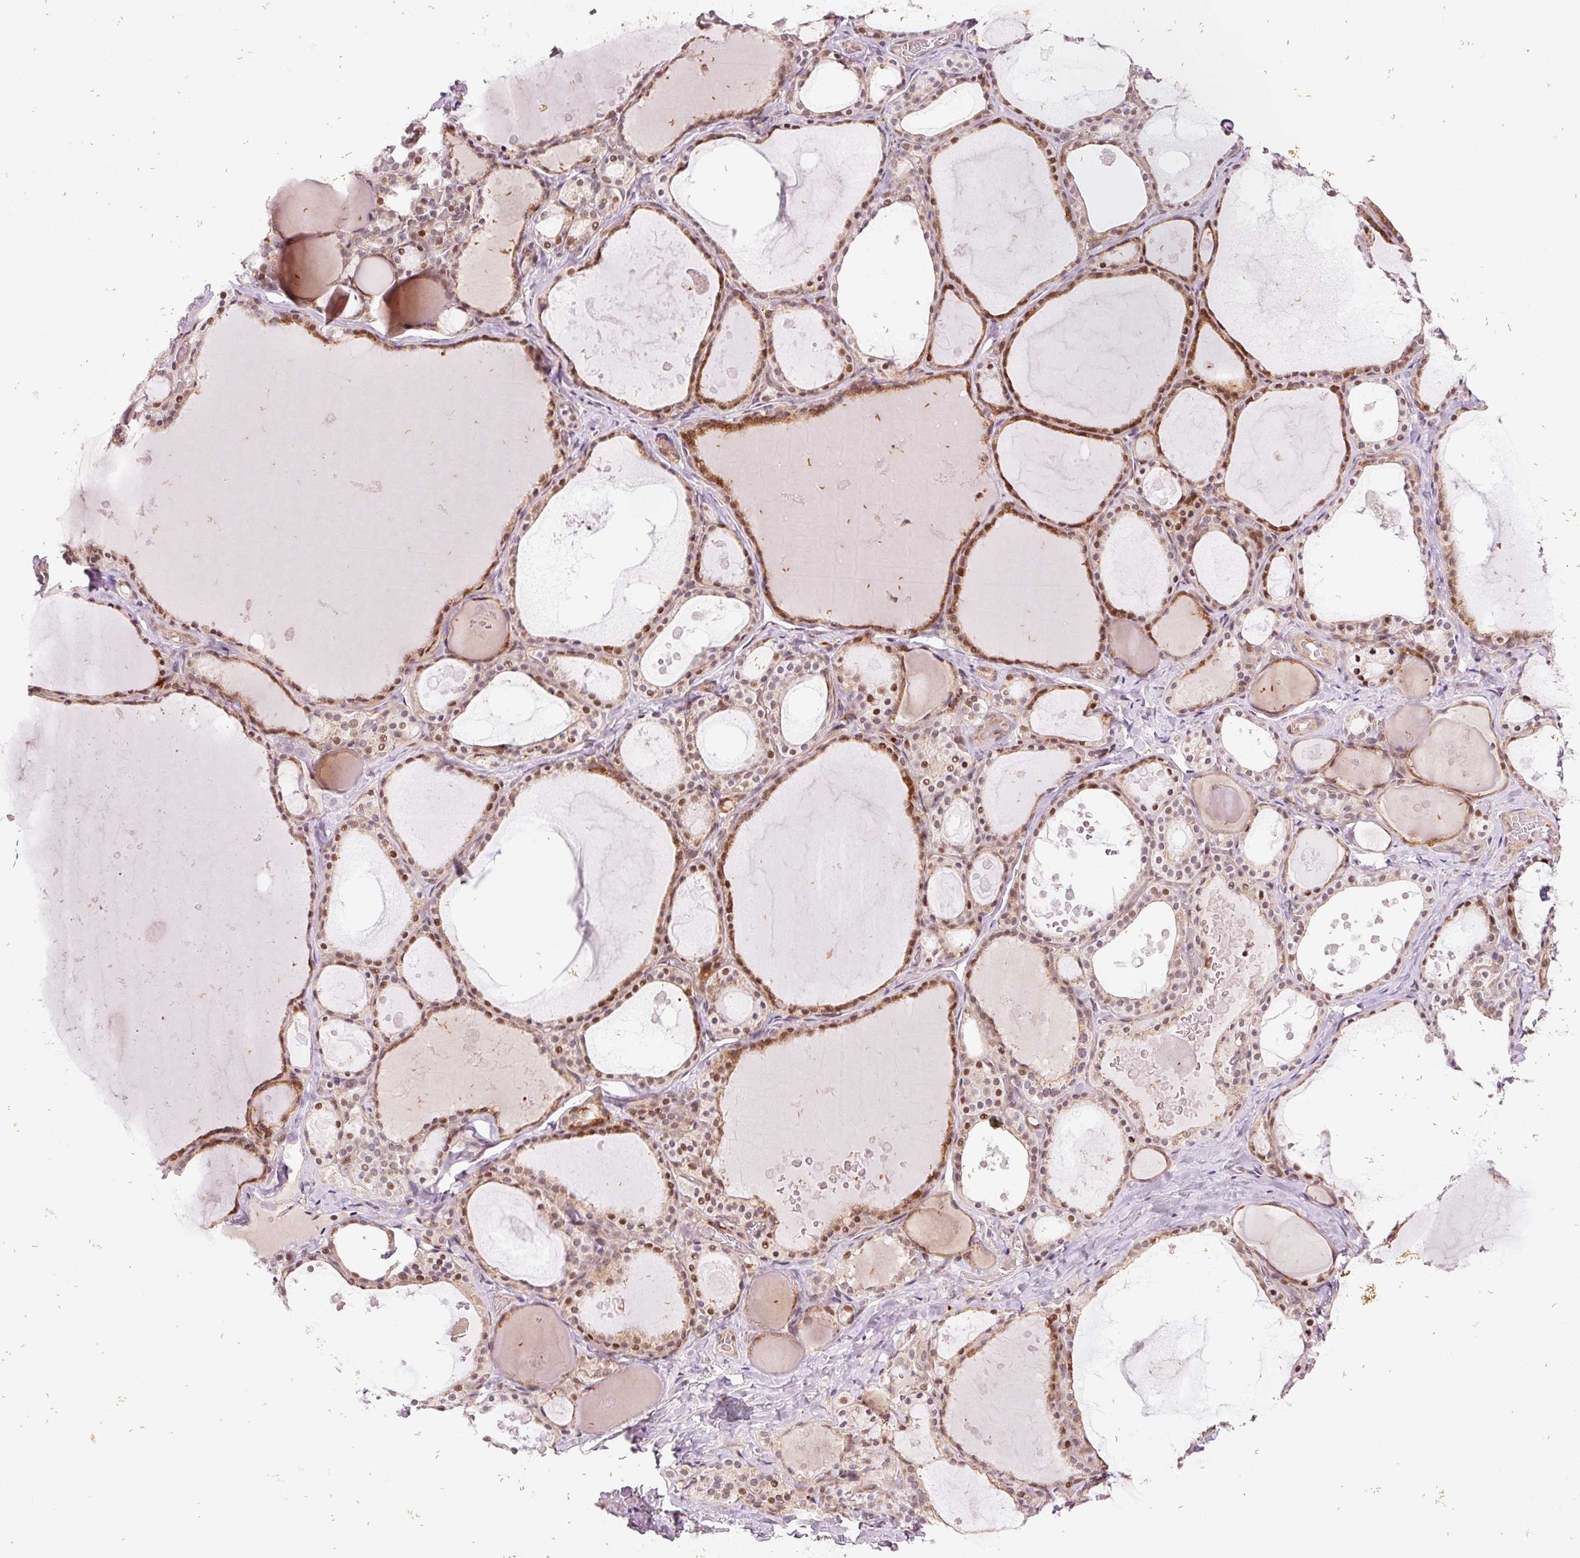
{"staining": {"intensity": "moderate", "quantity": ">75%", "location": "cytoplasmic/membranous,nuclear"}, "tissue": "thyroid gland", "cell_type": "Glandular cells", "image_type": "normal", "snomed": [{"axis": "morphology", "description": "Normal tissue, NOS"}, {"axis": "topography", "description": "Thyroid gland"}], "caption": "Immunohistochemical staining of normal human thyroid gland displays >75% levels of moderate cytoplasmic/membranous,nuclear protein expression in approximately >75% of glandular cells. The staining was performed using DAB, with brown indicating positive protein expression. Nuclei are stained blue with hematoxylin.", "gene": "ANKRD20A1", "patient": {"sex": "male", "age": 56}}